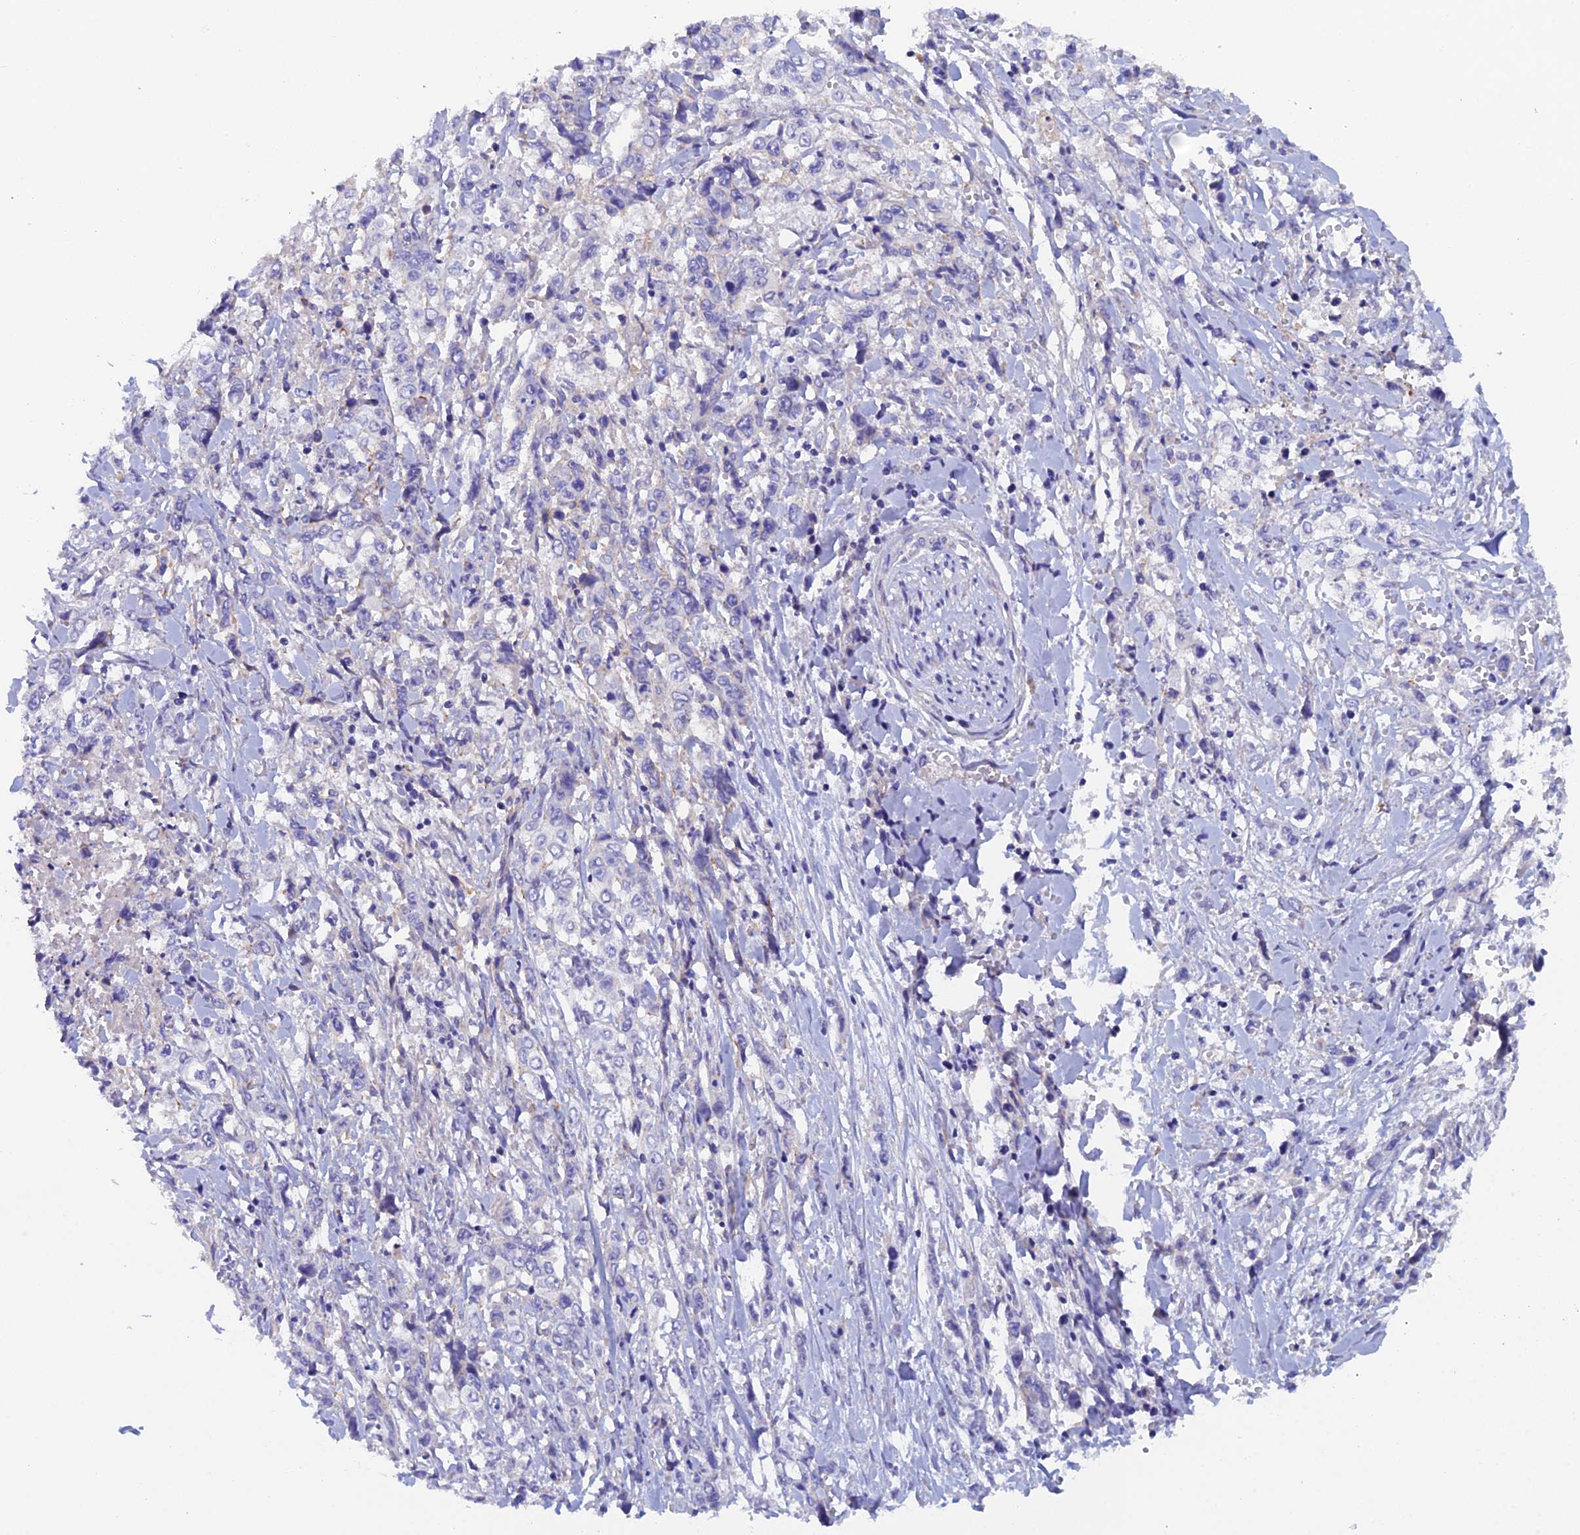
{"staining": {"intensity": "negative", "quantity": "none", "location": "none"}, "tissue": "stomach cancer", "cell_type": "Tumor cells", "image_type": "cancer", "snomed": [{"axis": "morphology", "description": "Adenocarcinoma, NOS"}, {"axis": "topography", "description": "Stomach, upper"}], "caption": "DAB (3,3'-diaminobenzidine) immunohistochemical staining of human stomach adenocarcinoma displays no significant staining in tumor cells.", "gene": "FZR1", "patient": {"sex": "male", "age": 62}}